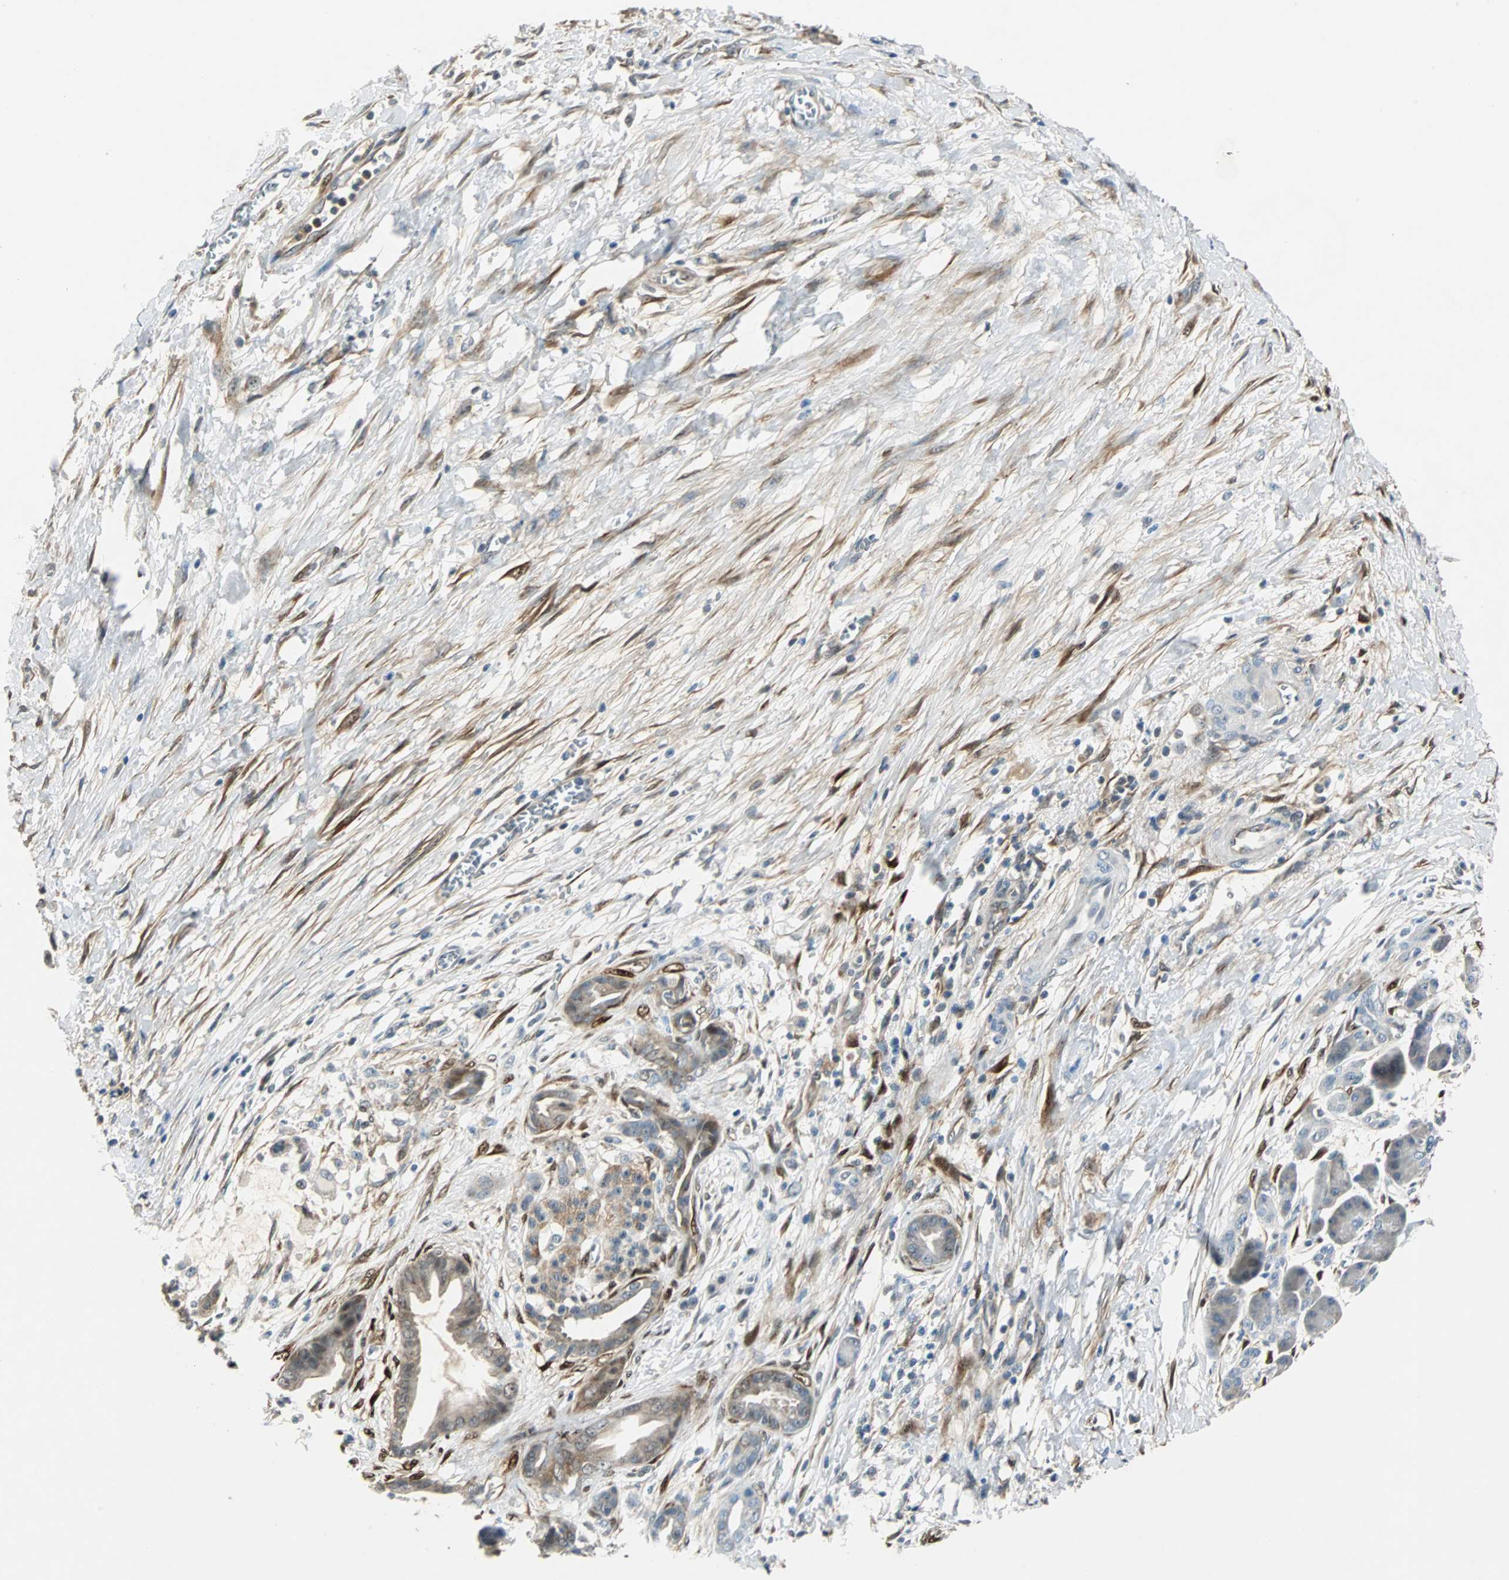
{"staining": {"intensity": "moderate", "quantity": "<25%", "location": "cytoplasmic/membranous,nuclear"}, "tissue": "pancreatic cancer", "cell_type": "Tumor cells", "image_type": "cancer", "snomed": [{"axis": "morphology", "description": "Adenocarcinoma, NOS"}, {"axis": "topography", "description": "Pancreas"}], "caption": "Pancreatic cancer (adenocarcinoma) stained with immunohistochemistry (IHC) exhibits moderate cytoplasmic/membranous and nuclear expression in about <25% of tumor cells. Using DAB (3,3'-diaminobenzidine) (brown) and hematoxylin (blue) stains, captured at high magnification using brightfield microscopy.", "gene": "FHL2", "patient": {"sex": "male", "age": 59}}